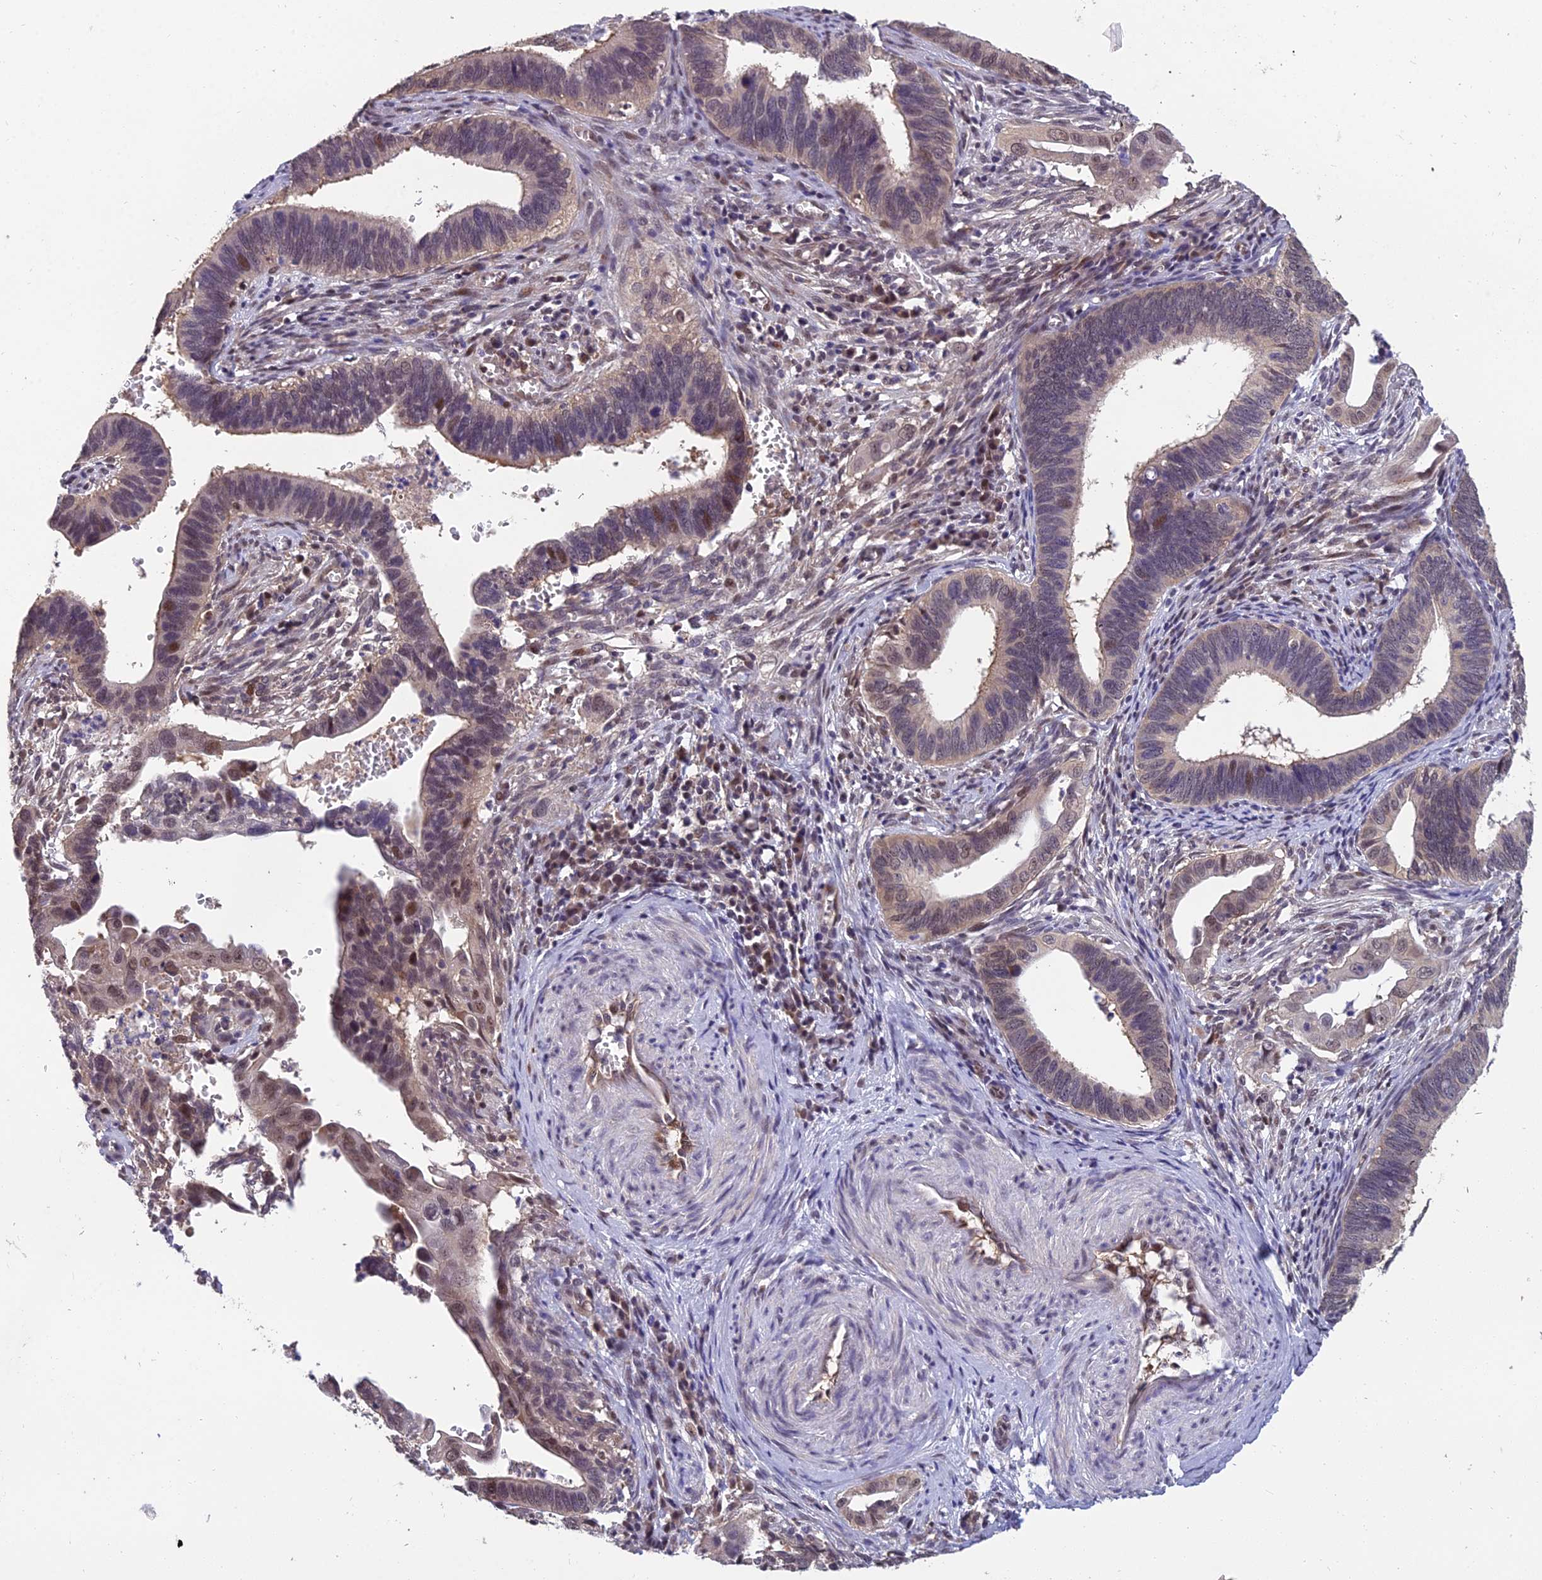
{"staining": {"intensity": "weak", "quantity": "<25%", "location": "cytoplasmic/membranous,nuclear"}, "tissue": "cervical cancer", "cell_type": "Tumor cells", "image_type": "cancer", "snomed": [{"axis": "morphology", "description": "Adenocarcinoma, NOS"}, {"axis": "topography", "description": "Cervix"}], "caption": "This is an IHC histopathology image of human cervical adenocarcinoma. There is no expression in tumor cells.", "gene": "GRWD1", "patient": {"sex": "female", "age": 42}}